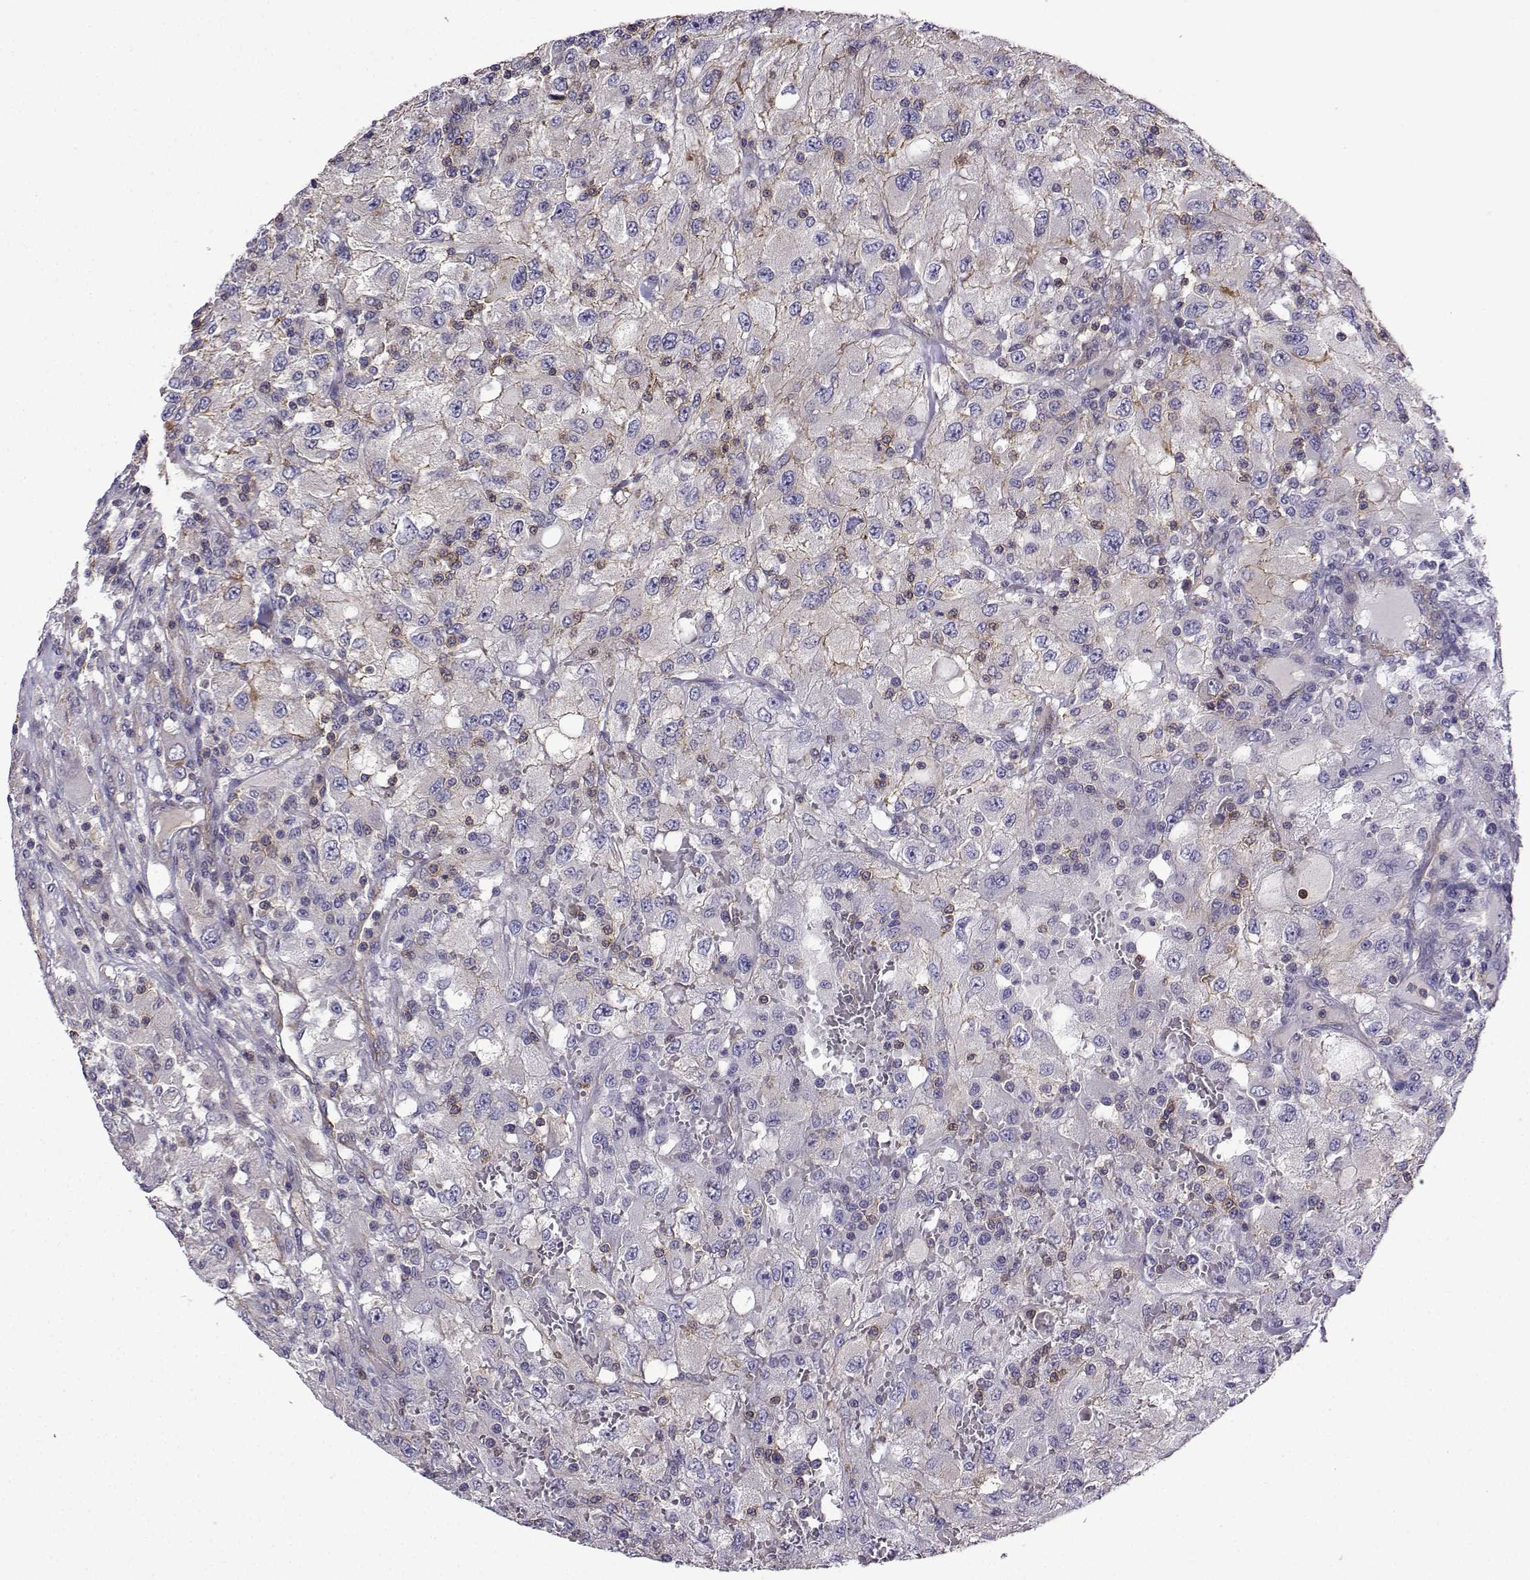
{"staining": {"intensity": "moderate", "quantity": "<25%", "location": "cytoplasmic/membranous"}, "tissue": "renal cancer", "cell_type": "Tumor cells", "image_type": "cancer", "snomed": [{"axis": "morphology", "description": "Adenocarcinoma, NOS"}, {"axis": "topography", "description": "Kidney"}], "caption": "This is an image of immunohistochemistry staining of adenocarcinoma (renal), which shows moderate staining in the cytoplasmic/membranous of tumor cells.", "gene": "ITGB8", "patient": {"sex": "female", "age": 67}}